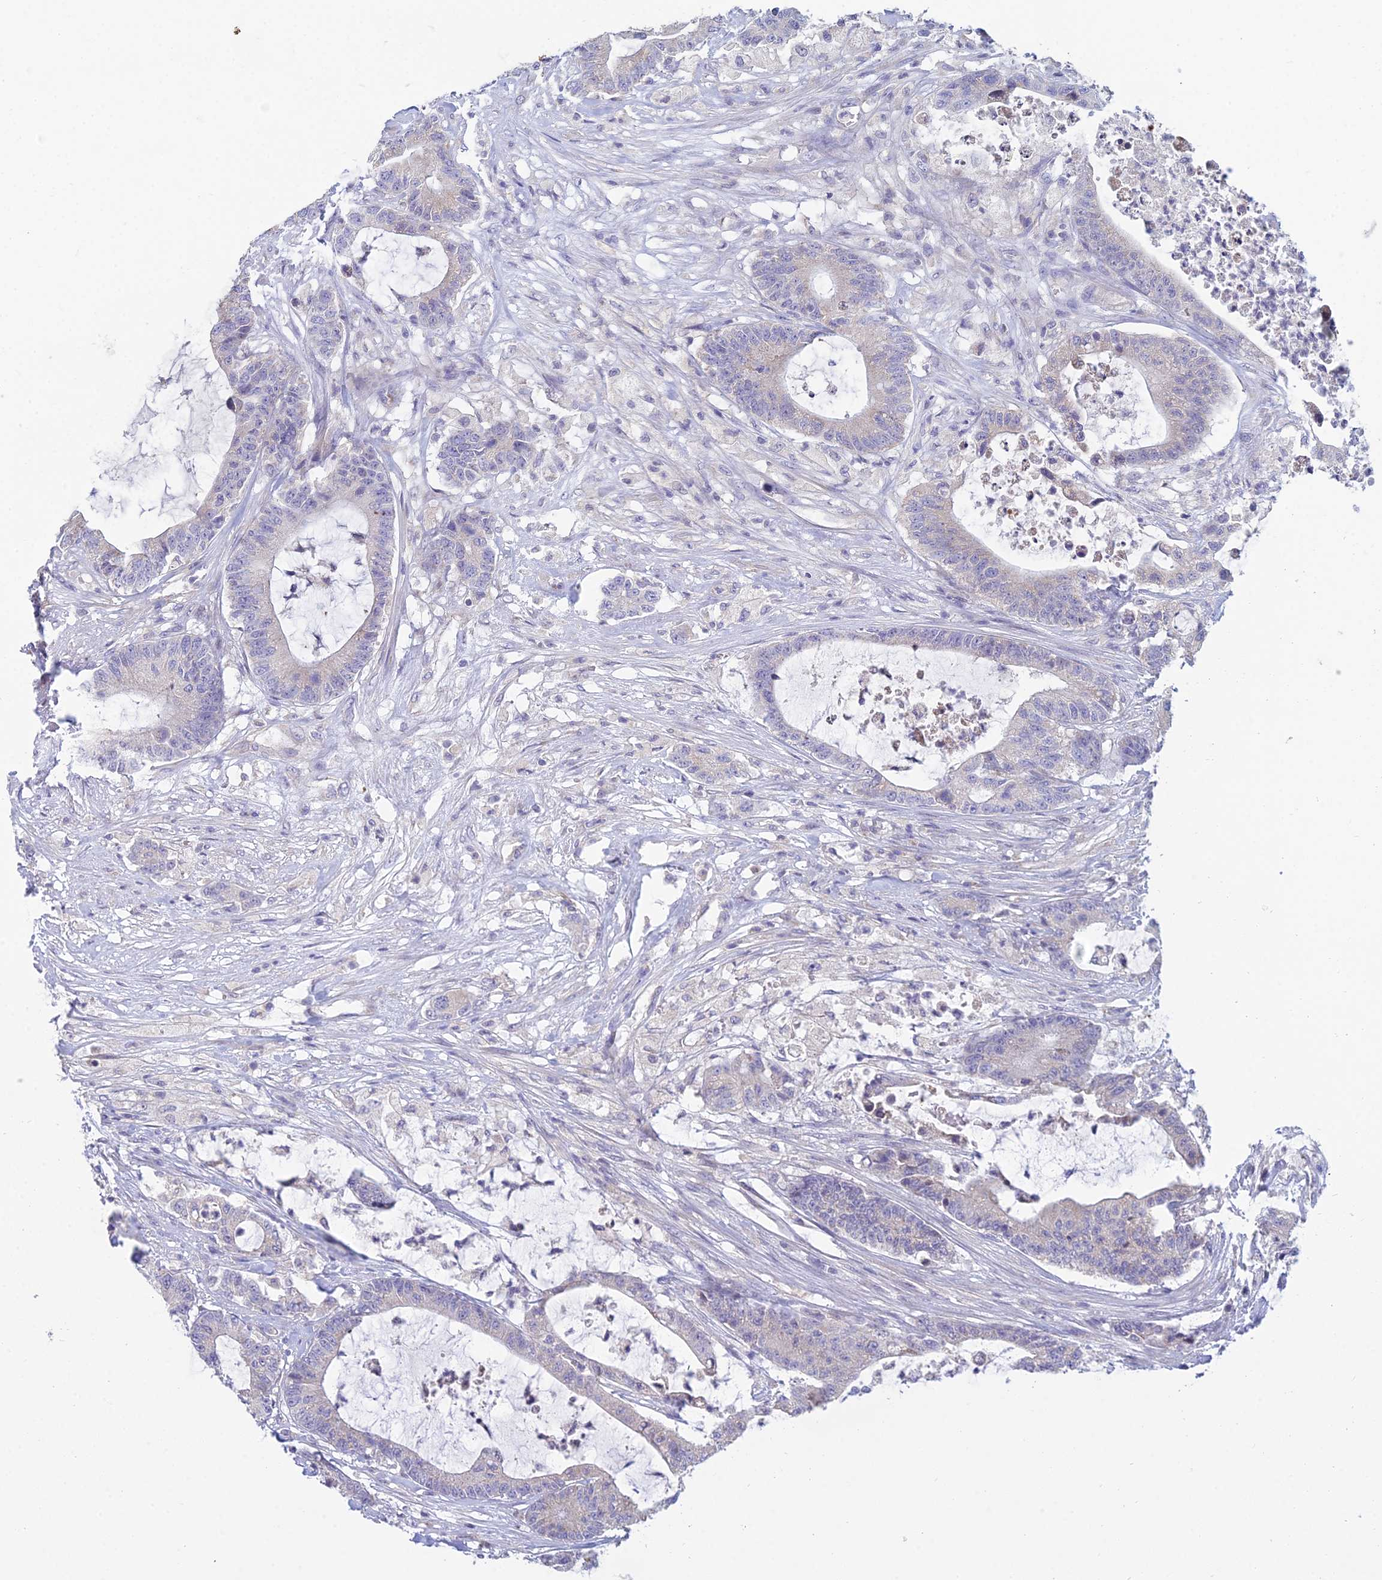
{"staining": {"intensity": "negative", "quantity": "none", "location": "none"}, "tissue": "colorectal cancer", "cell_type": "Tumor cells", "image_type": "cancer", "snomed": [{"axis": "morphology", "description": "Adenocarcinoma, NOS"}, {"axis": "topography", "description": "Colon"}], "caption": "The immunohistochemistry (IHC) micrograph has no significant expression in tumor cells of adenocarcinoma (colorectal) tissue.", "gene": "CFAP206", "patient": {"sex": "female", "age": 84}}